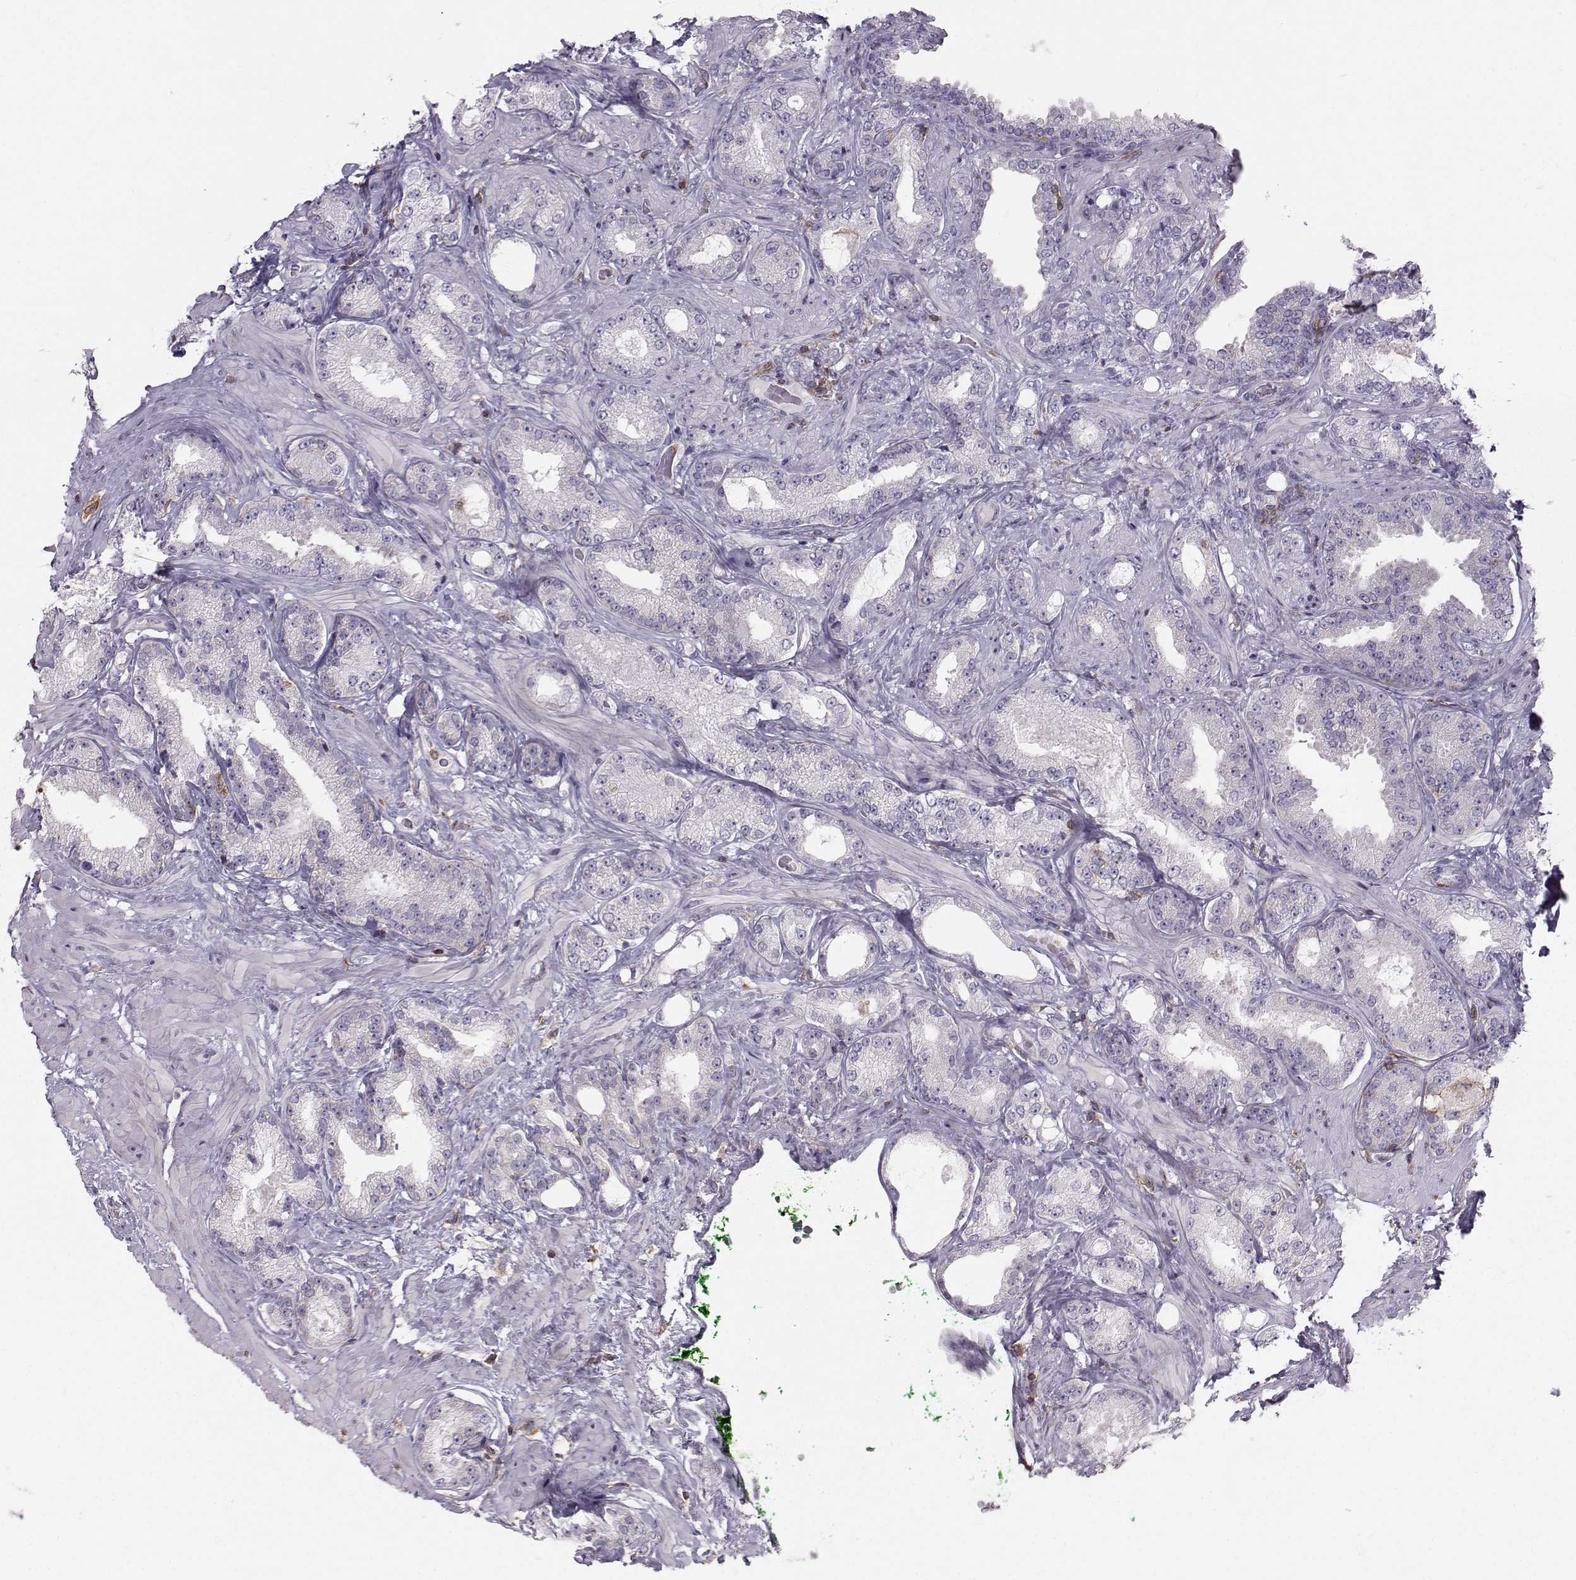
{"staining": {"intensity": "negative", "quantity": "none", "location": "none"}, "tissue": "prostate cancer", "cell_type": "Tumor cells", "image_type": "cancer", "snomed": [{"axis": "morphology", "description": "Adenocarcinoma, Low grade"}, {"axis": "topography", "description": "Prostate"}], "caption": "DAB immunohistochemical staining of human prostate cancer demonstrates no significant positivity in tumor cells.", "gene": "ZBTB32", "patient": {"sex": "male", "age": 68}}